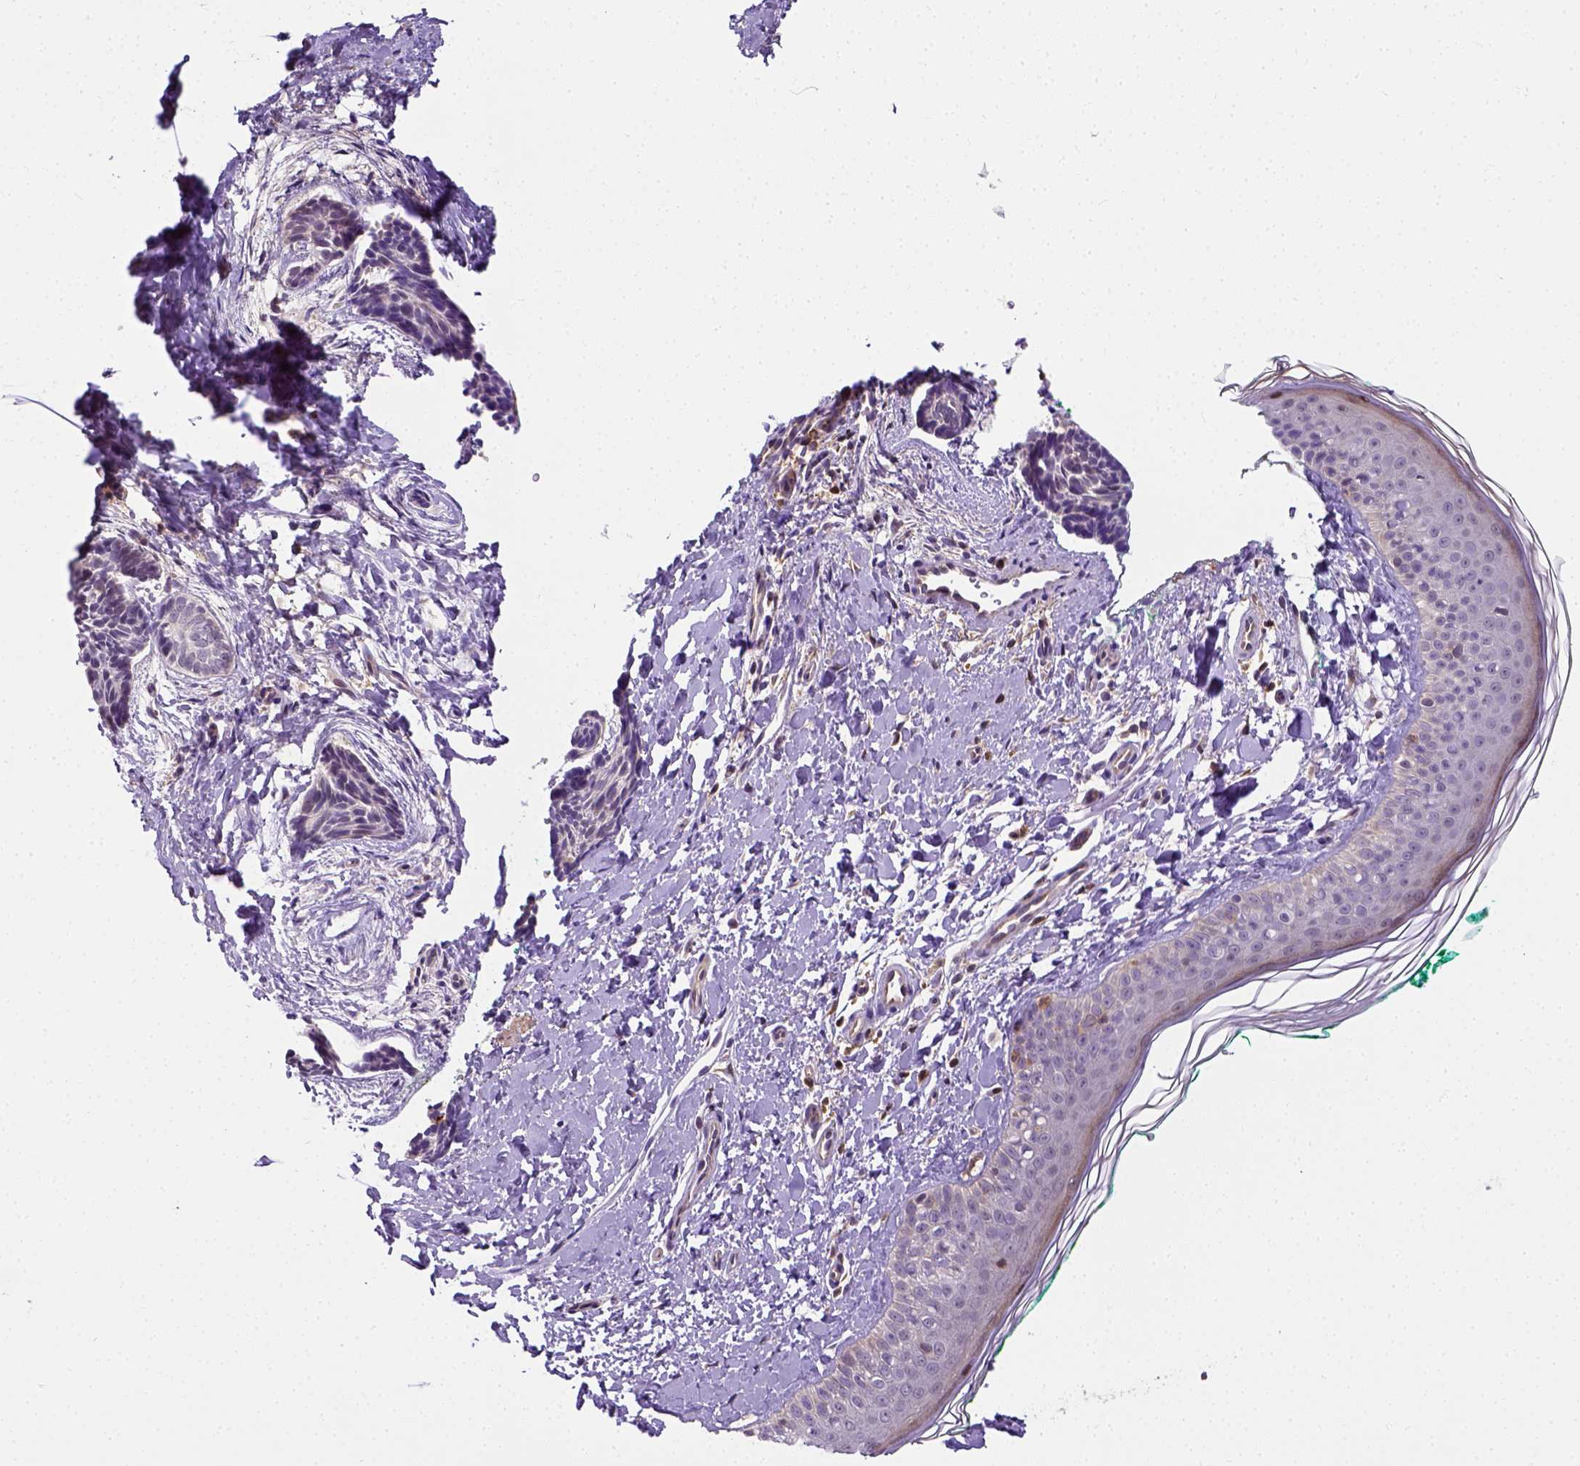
{"staining": {"intensity": "negative", "quantity": "none", "location": "none"}, "tissue": "skin cancer", "cell_type": "Tumor cells", "image_type": "cancer", "snomed": [{"axis": "morphology", "description": "Basal cell carcinoma"}, {"axis": "topography", "description": "Skin"}], "caption": "Histopathology image shows no significant protein staining in tumor cells of basal cell carcinoma (skin).", "gene": "MATK", "patient": {"sex": "male", "age": 63}}